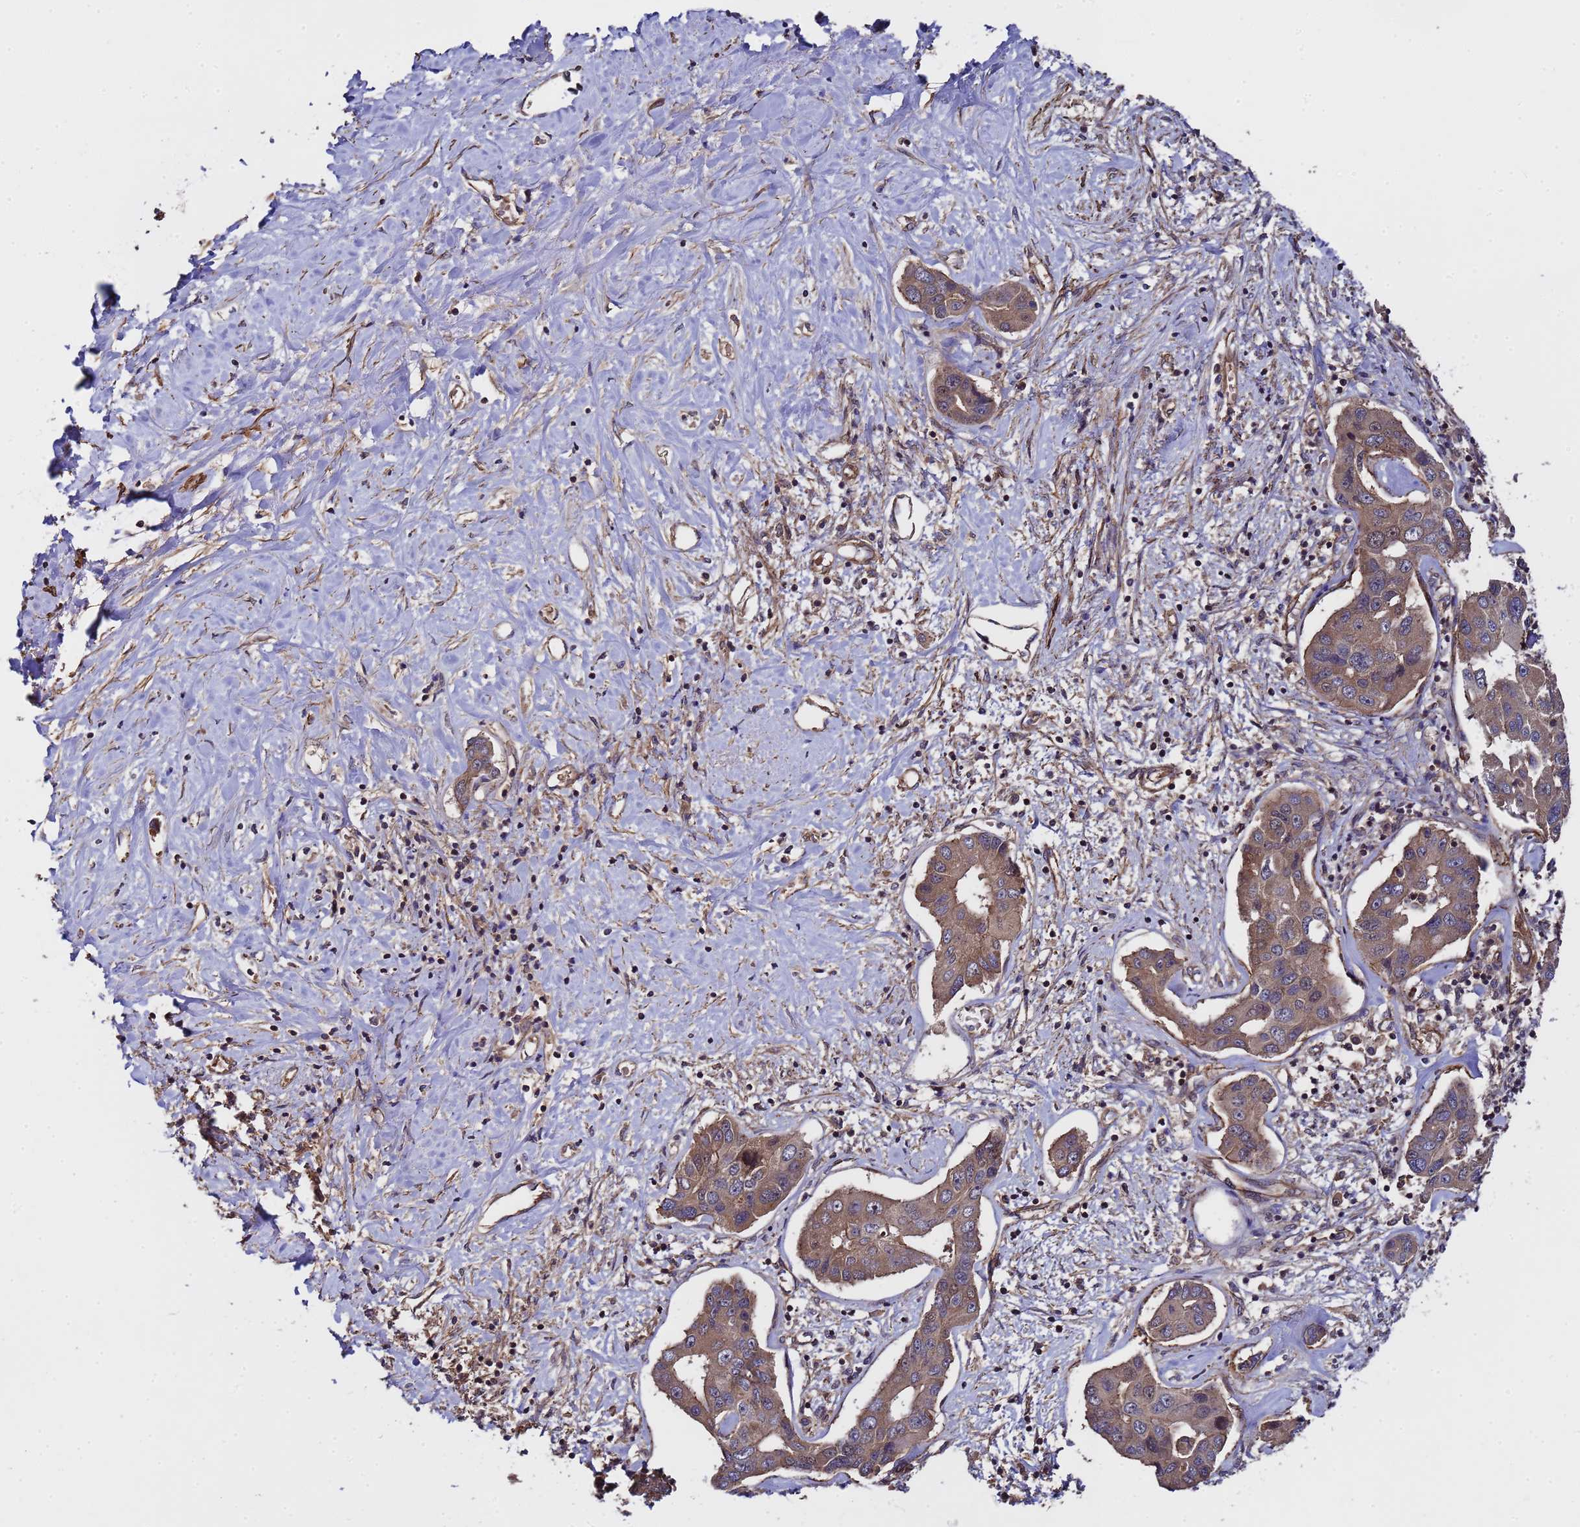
{"staining": {"intensity": "moderate", "quantity": ">75%", "location": "cytoplasmic/membranous"}, "tissue": "liver cancer", "cell_type": "Tumor cells", "image_type": "cancer", "snomed": [{"axis": "morphology", "description": "Cholangiocarcinoma"}, {"axis": "topography", "description": "Liver"}], "caption": "Tumor cells exhibit medium levels of moderate cytoplasmic/membranous positivity in approximately >75% of cells in cholangiocarcinoma (liver). Nuclei are stained in blue.", "gene": "GSTCD", "patient": {"sex": "male", "age": 59}}